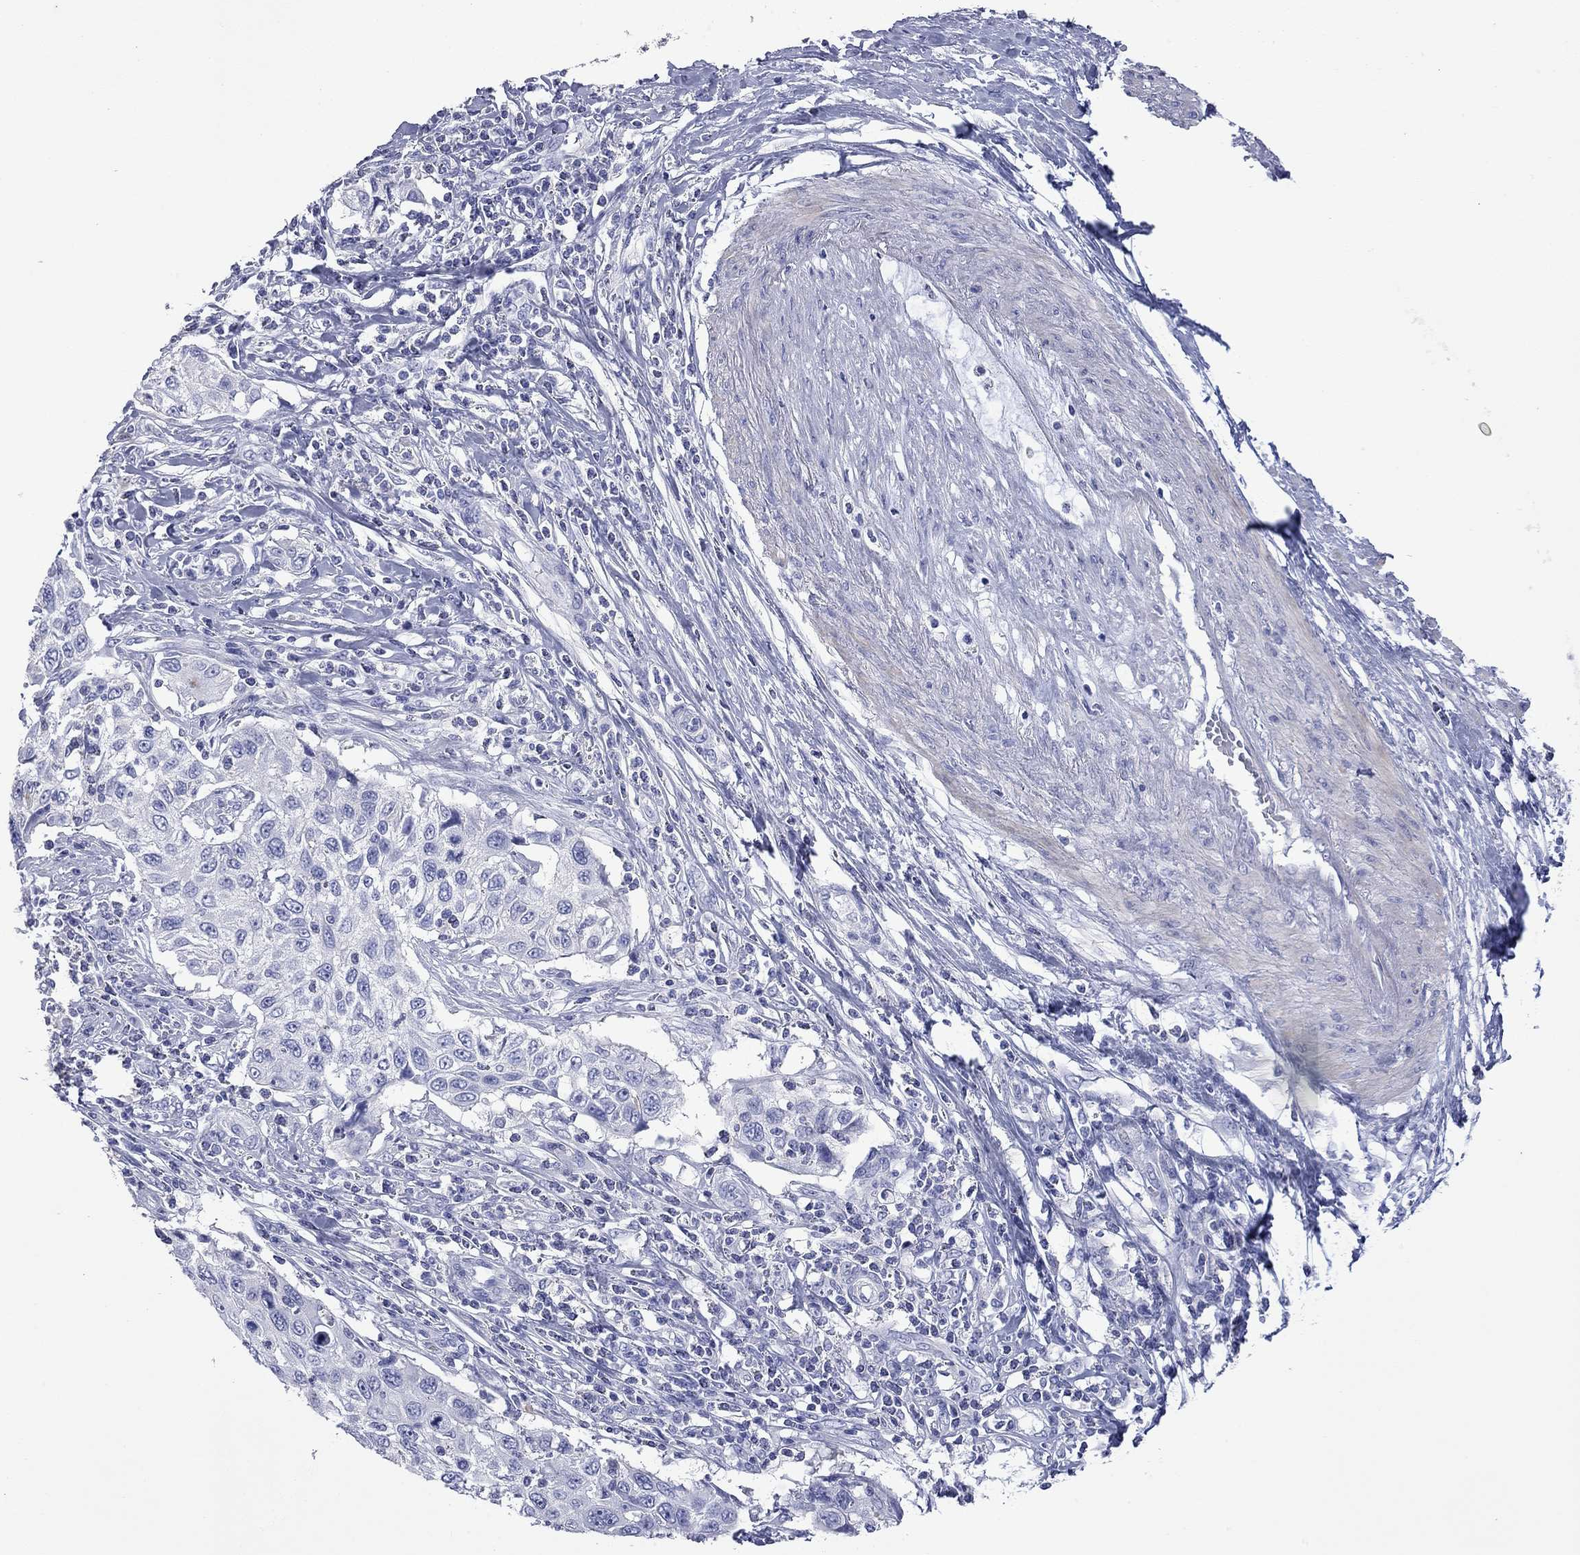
{"staining": {"intensity": "negative", "quantity": "none", "location": "none"}, "tissue": "cervical cancer", "cell_type": "Tumor cells", "image_type": "cancer", "snomed": [{"axis": "morphology", "description": "Squamous cell carcinoma, NOS"}, {"axis": "topography", "description": "Cervix"}], "caption": "DAB (3,3'-diaminobenzidine) immunohistochemical staining of squamous cell carcinoma (cervical) demonstrates no significant positivity in tumor cells. (Brightfield microscopy of DAB (3,3'-diaminobenzidine) IHC at high magnification).", "gene": "ACTL7B", "patient": {"sex": "female", "age": 70}}